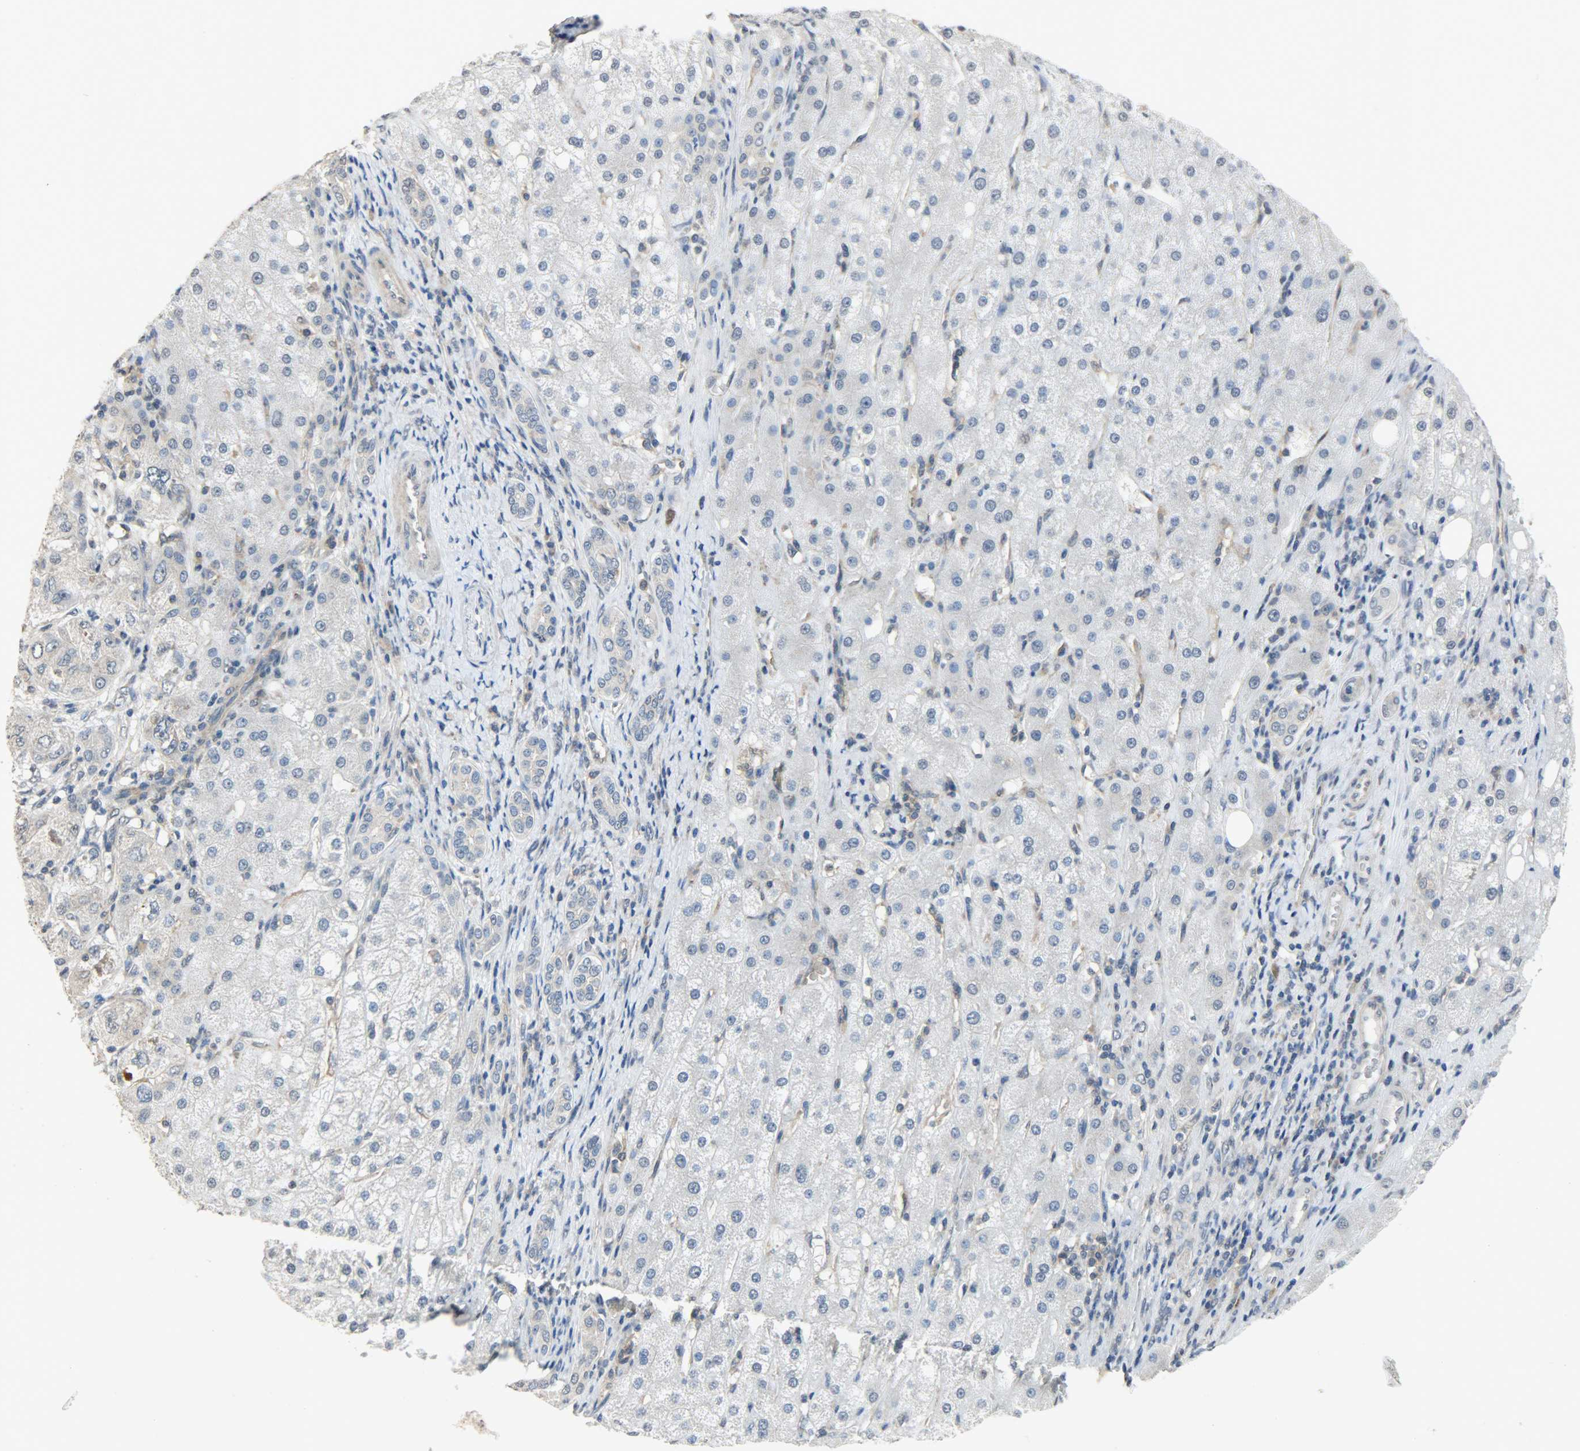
{"staining": {"intensity": "weak", "quantity": "25%-75%", "location": "cytoplasmic/membranous"}, "tissue": "liver cancer", "cell_type": "Tumor cells", "image_type": "cancer", "snomed": [{"axis": "morphology", "description": "Carcinoma, Hepatocellular, NOS"}, {"axis": "topography", "description": "Liver"}], "caption": "IHC (DAB) staining of liver cancer (hepatocellular carcinoma) demonstrates weak cytoplasmic/membranous protein expression in approximately 25%-75% of tumor cells. Nuclei are stained in blue.", "gene": "TRIM21", "patient": {"sex": "male", "age": 80}}